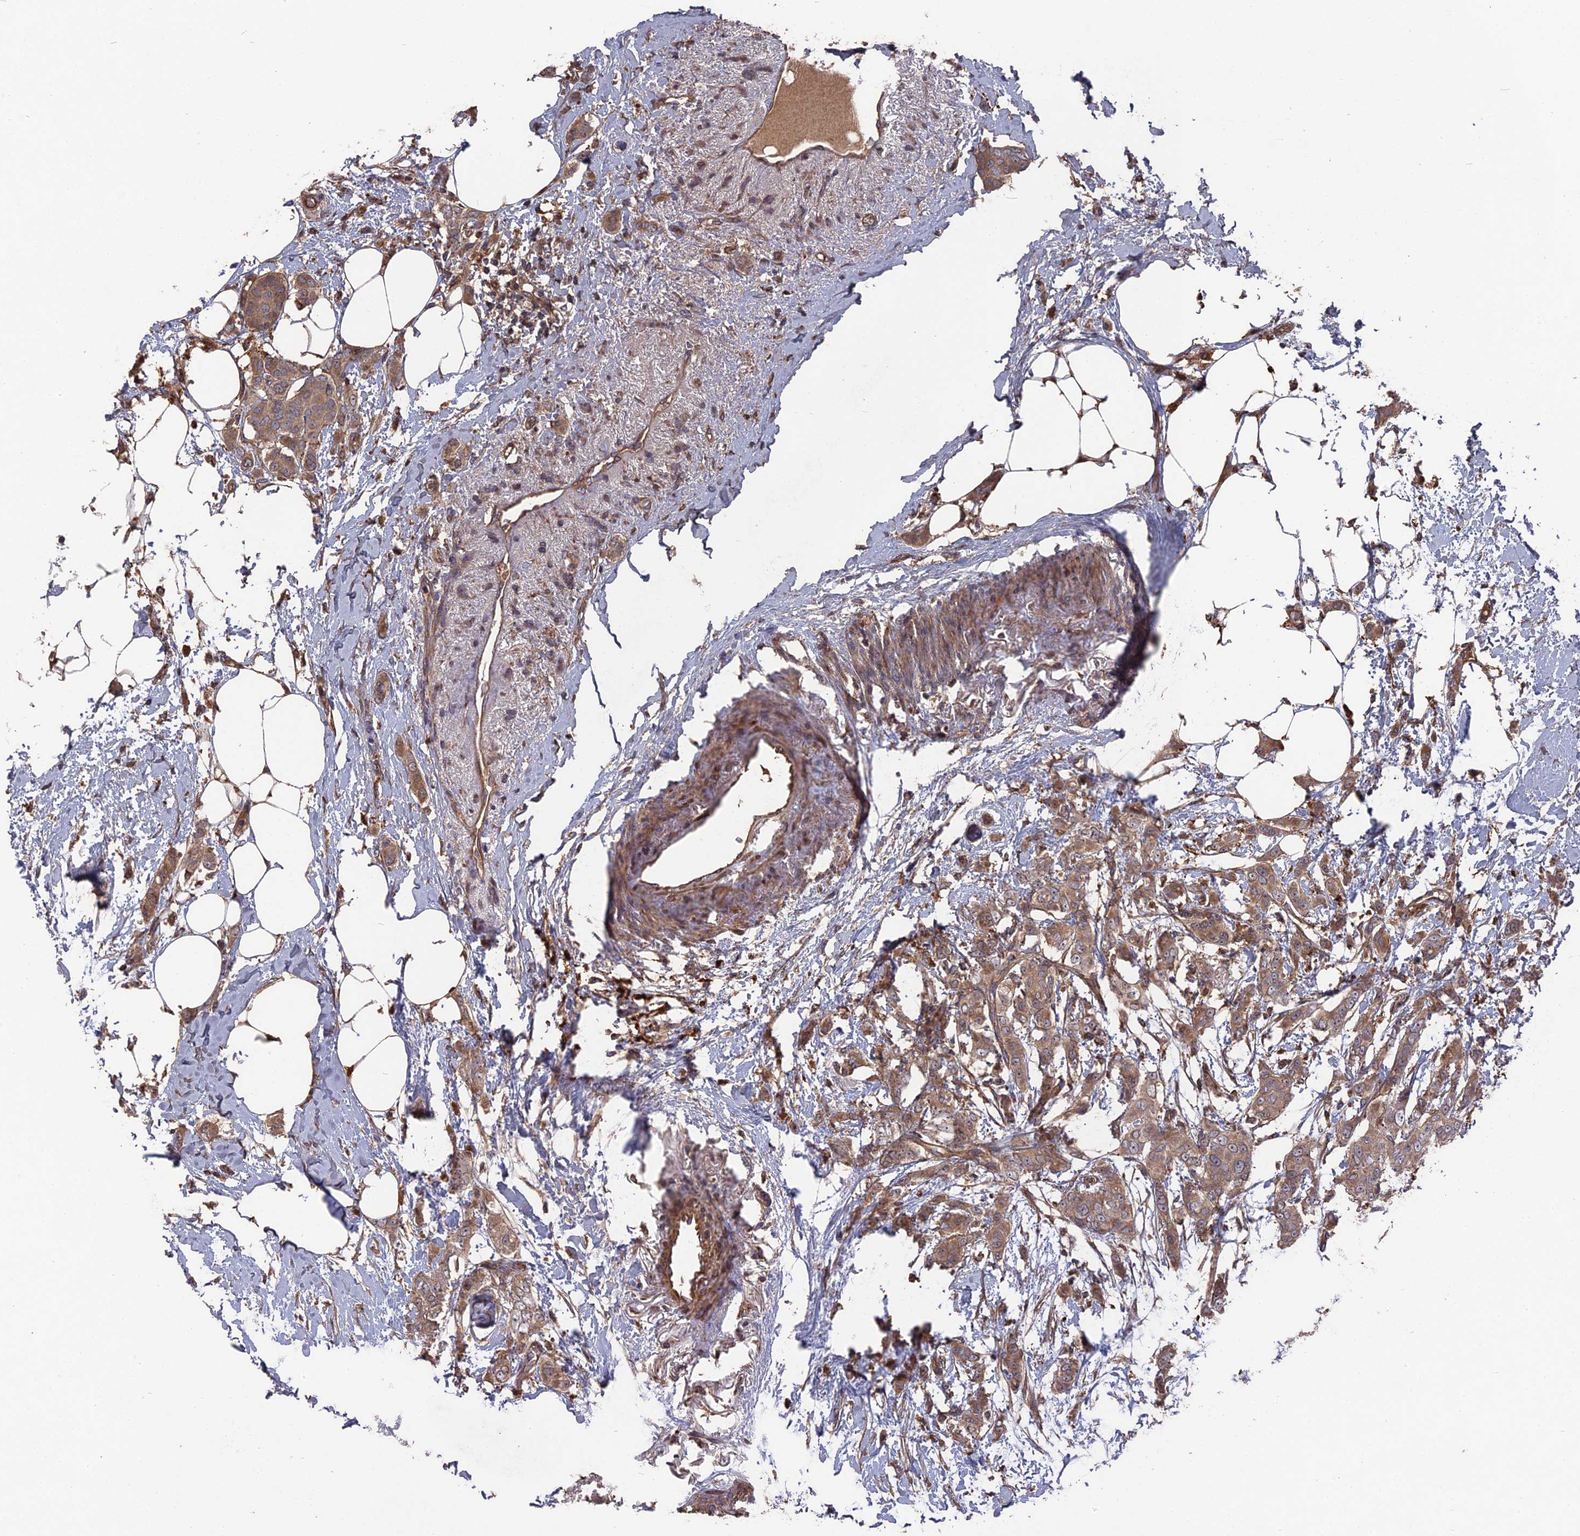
{"staining": {"intensity": "moderate", "quantity": ">75%", "location": "cytoplasmic/membranous"}, "tissue": "breast cancer", "cell_type": "Tumor cells", "image_type": "cancer", "snomed": [{"axis": "morphology", "description": "Duct carcinoma"}, {"axis": "topography", "description": "Breast"}], "caption": "IHC histopathology image of neoplastic tissue: human breast intraductal carcinoma stained using immunohistochemistry (IHC) demonstrates medium levels of moderate protein expression localized specifically in the cytoplasmic/membranous of tumor cells, appearing as a cytoplasmic/membranous brown color.", "gene": "DEF8", "patient": {"sex": "female", "age": 72}}